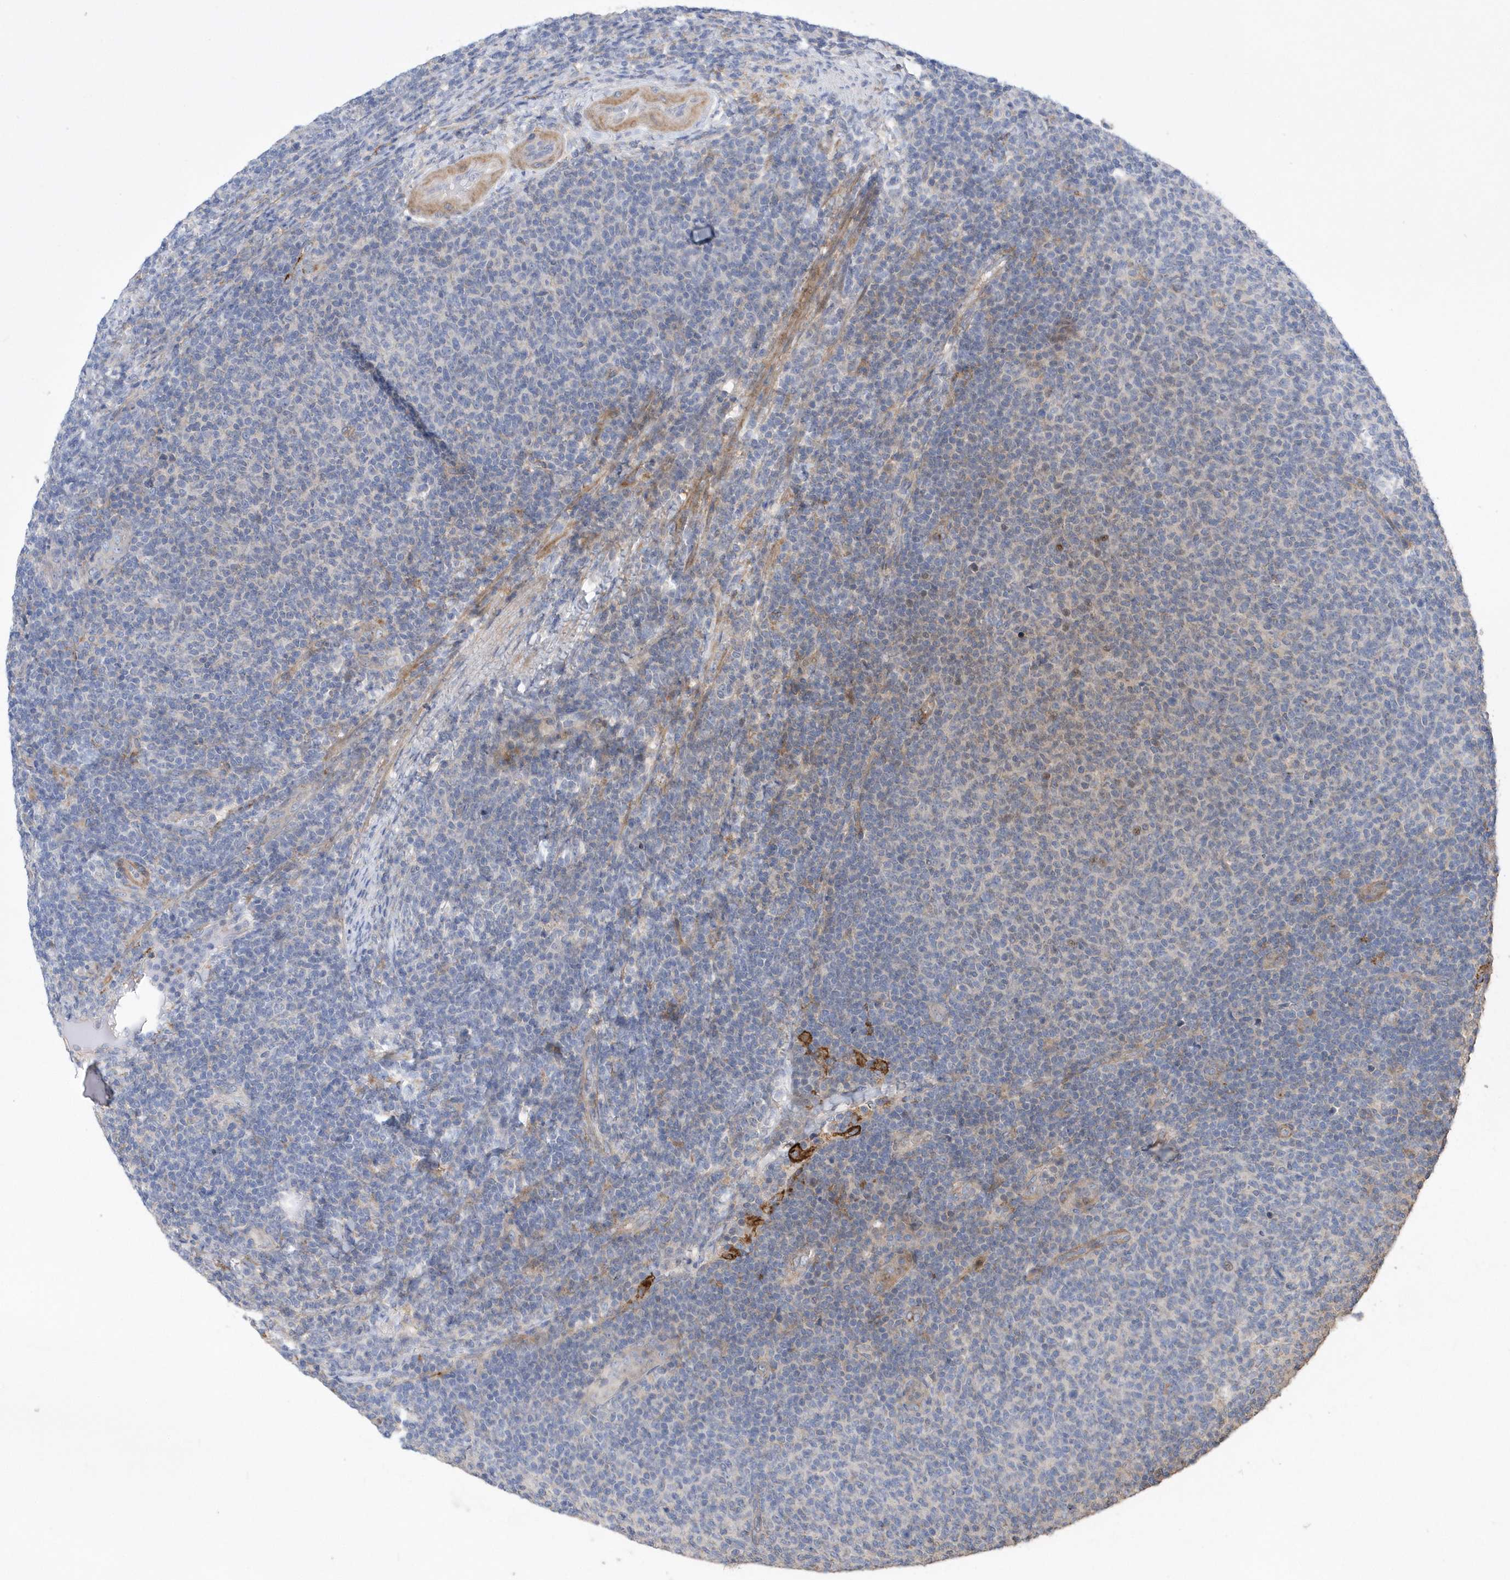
{"staining": {"intensity": "moderate", "quantity": "<25%", "location": "nuclear"}, "tissue": "lymphoma", "cell_type": "Tumor cells", "image_type": "cancer", "snomed": [{"axis": "morphology", "description": "Malignant lymphoma, non-Hodgkin's type, Low grade"}, {"axis": "topography", "description": "Lymph node"}], "caption": "Moderate nuclear staining for a protein is identified in about <25% of tumor cells of lymphoma using IHC.", "gene": "LONRF2", "patient": {"sex": "male", "age": 66}}